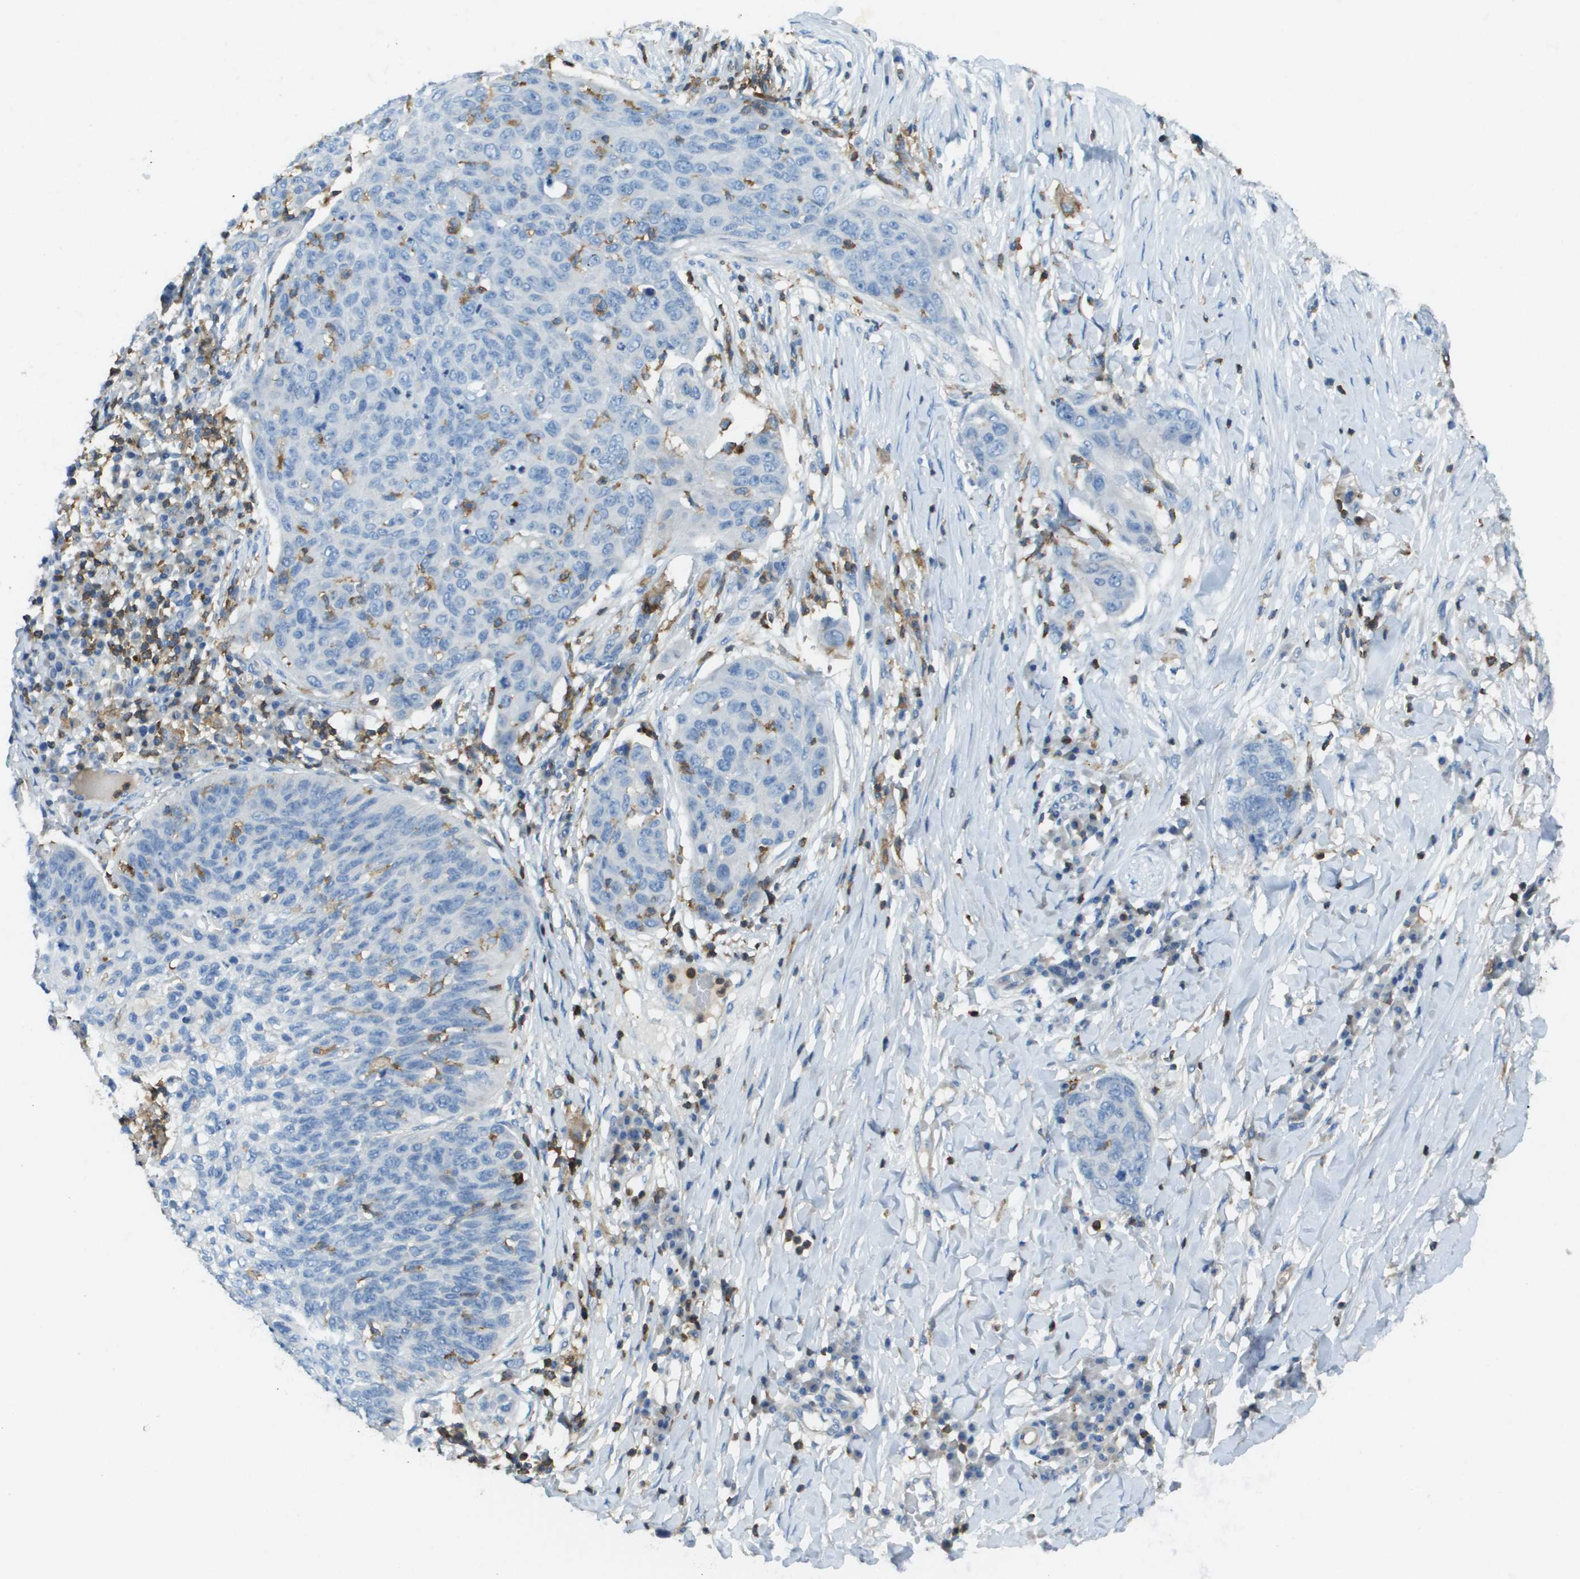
{"staining": {"intensity": "negative", "quantity": "none", "location": "none"}, "tissue": "skin cancer", "cell_type": "Tumor cells", "image_type": "cancer", "snomed": [{"axis": "morphology", "description": "Squamous cell carcinoma in situ, NOS"}, {"axis": "morphology", "description": "Squamous cell carcinoma, NOS"}, {"axis": "topography", "description": "Skin"}], "caption": "IHC micrograph of neoplastic tissue: human skin cancer (squamous cell carcinoma in situ) stained with DAB (3,3'-diaminobenzidine) demonstrates no significant protein staining in tumor cells.", "gene": "APBB1IP", "patient": {"sex": "male", "age": 93}}